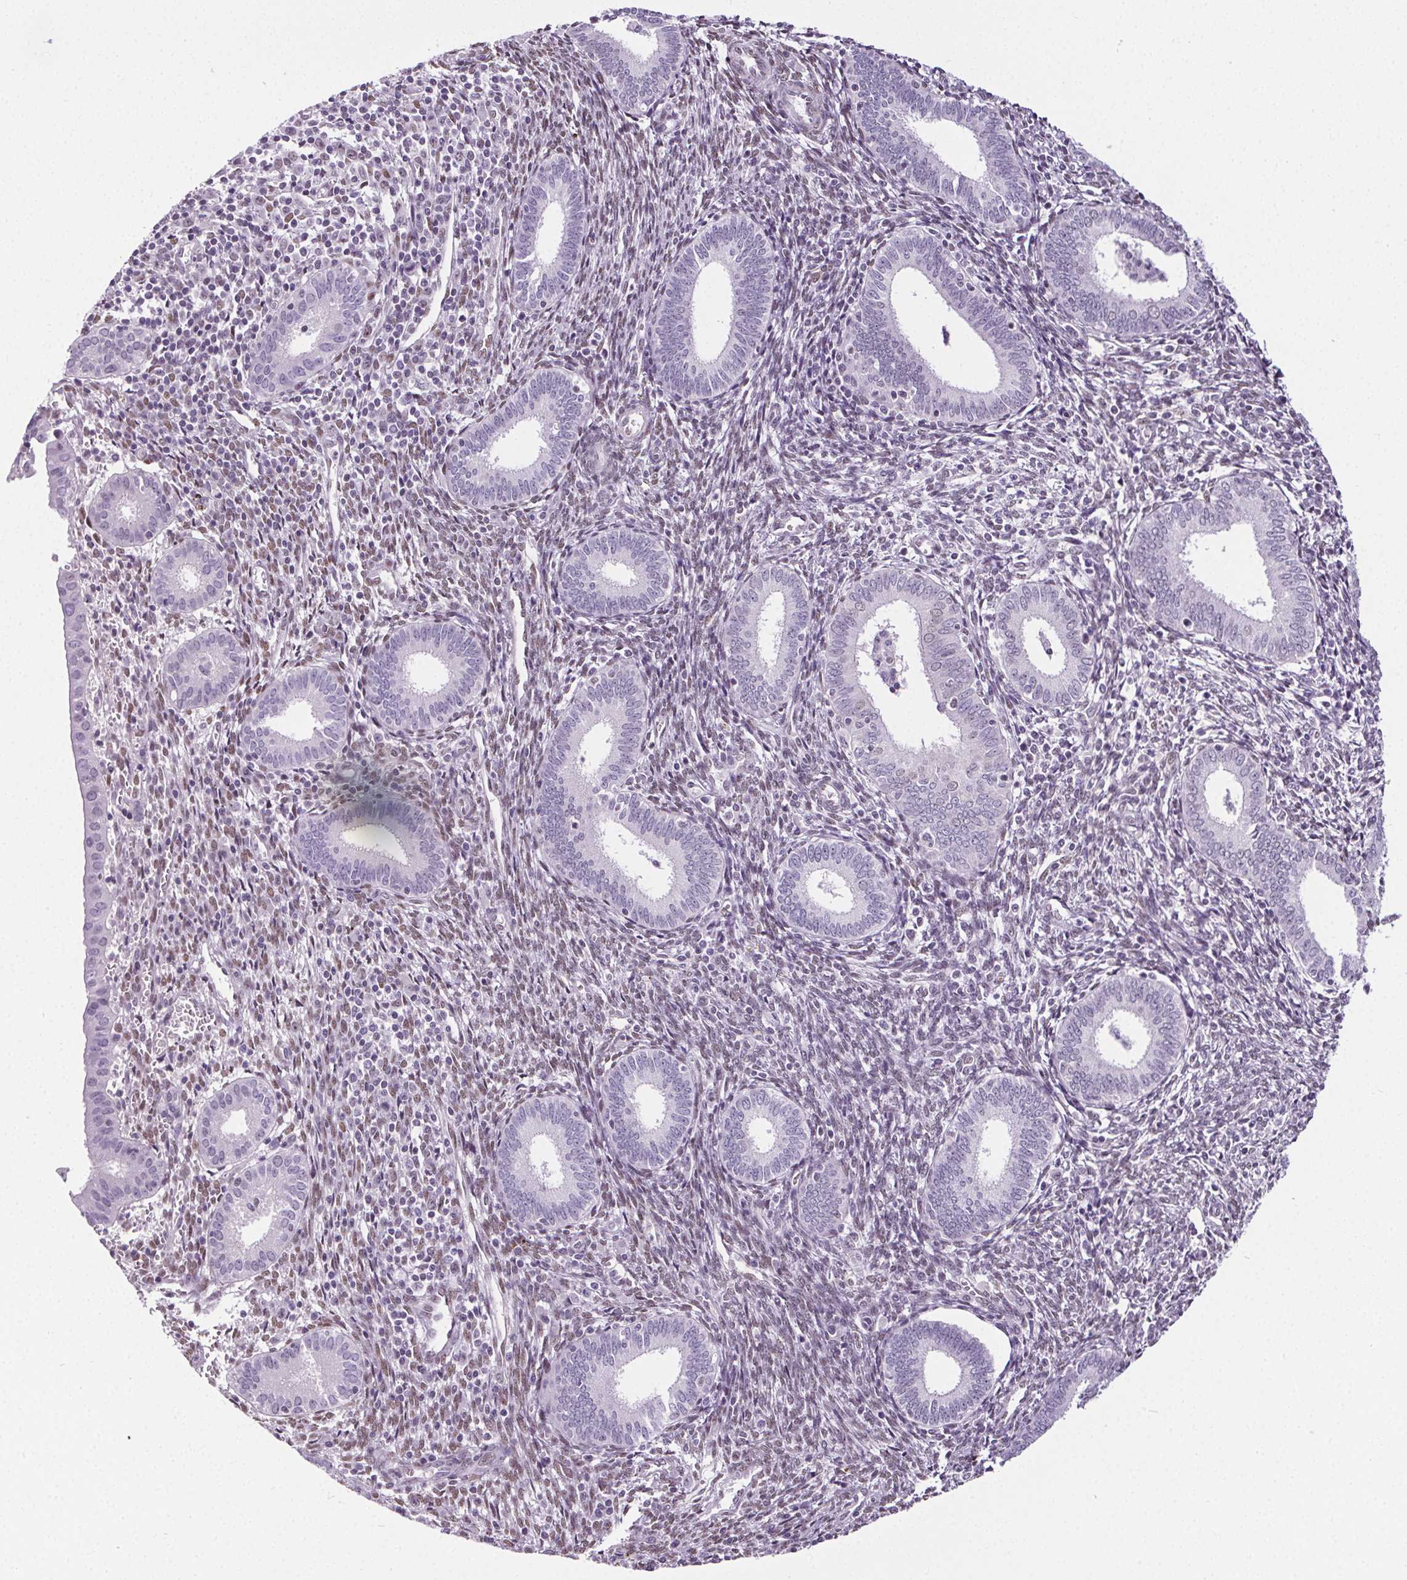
{"staining": {"intensity": "moderate", "quantity": "25%-75%", "location": "nuclear"}, "tissue": "endometrium", "cell_type": "Cells in endometrial stroma", "image_type": "normal", "snomed": [{"axis": "morphology", "description": "Normal tissue, NOS"}, {"axis": "topography", "description": "Endometrium"}], "caption": "Endometrium stained for a protein (brown) reveals moderate nuclear positive positivity in approximately 25%-75% of cells in endometrial stroma.", "gene": "GP6", "patient": {"sex": "female", "age": 41}}